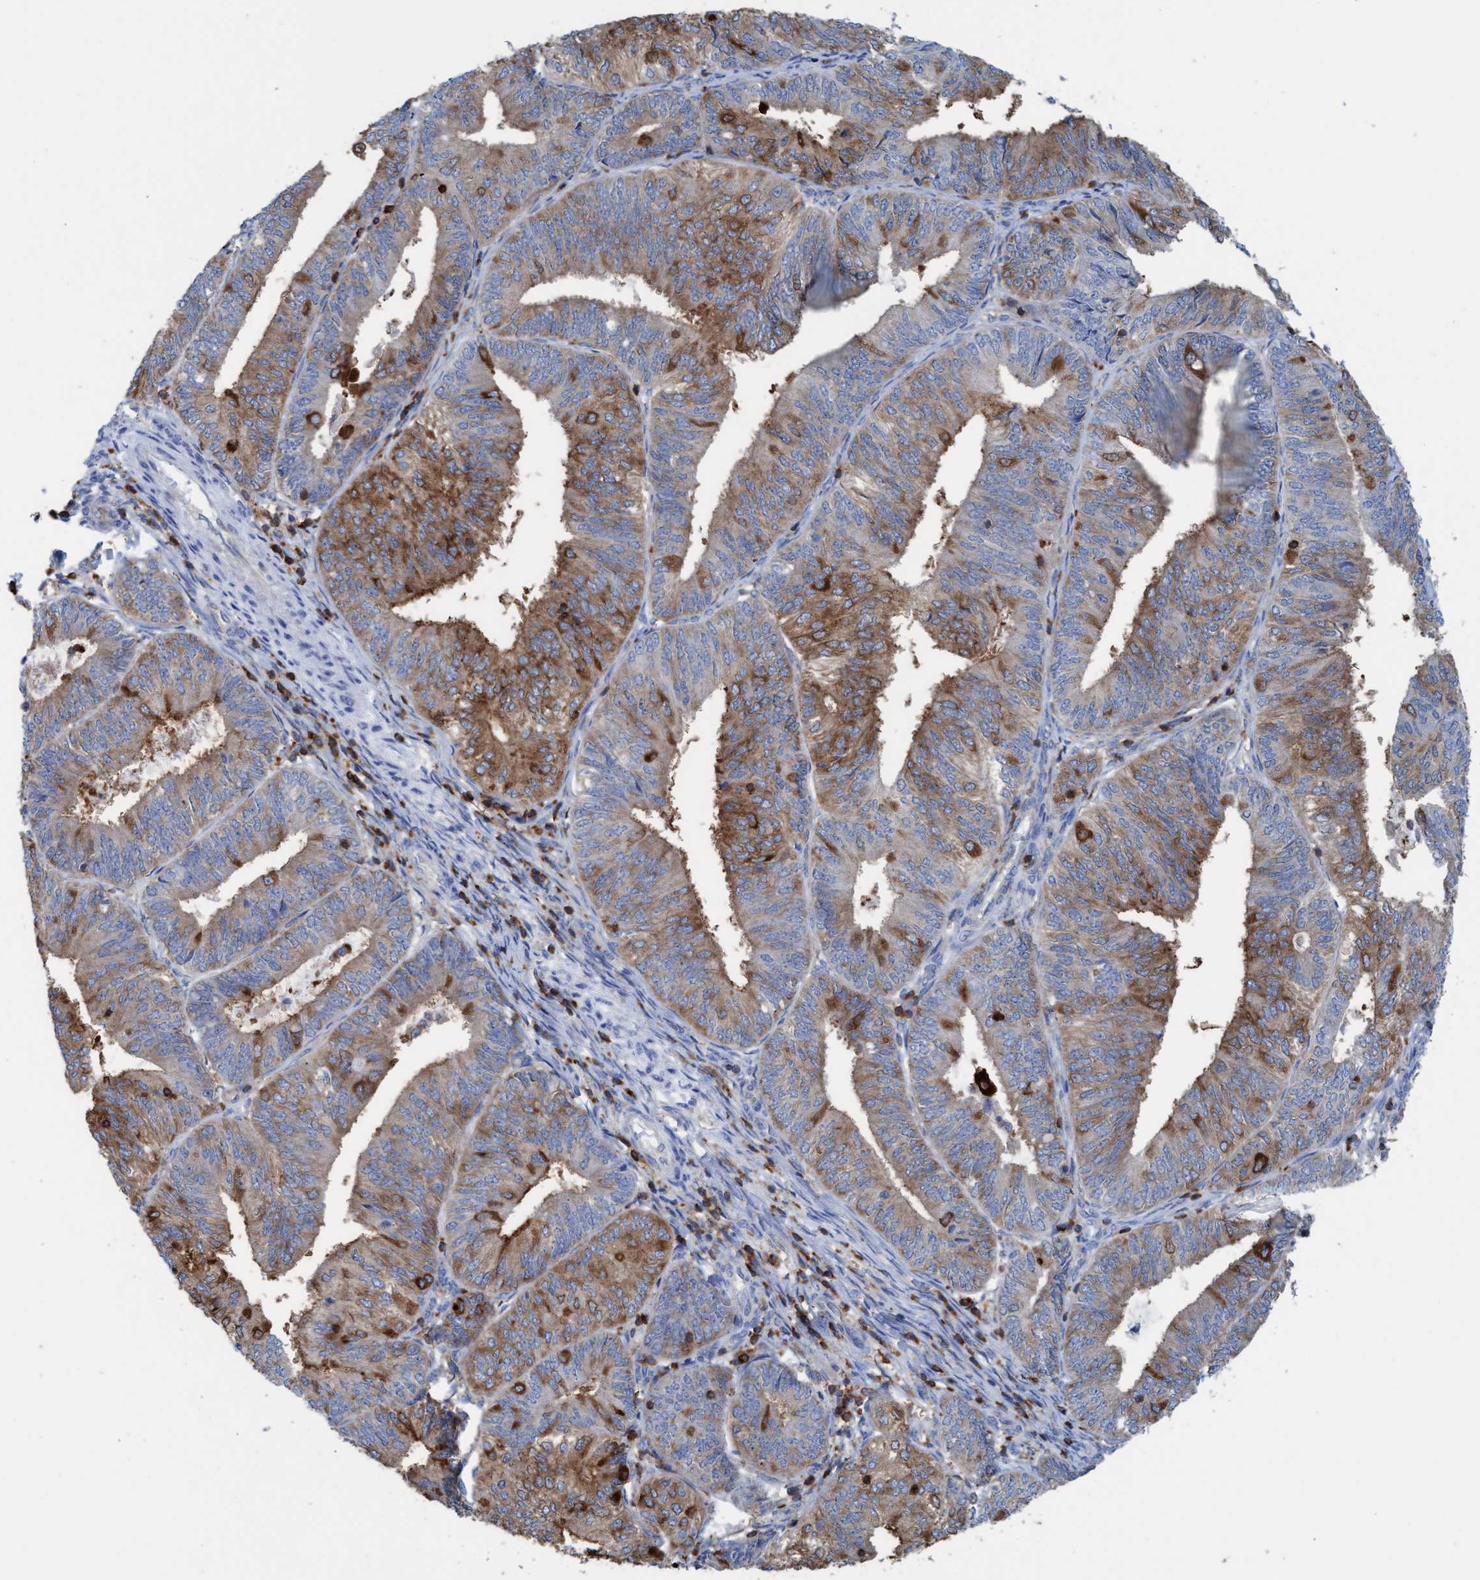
{"staining": {"intensity": "moderate", "quantity": "25%-75%", "location": "cytoplasmic/membranous"}, "tissue": "endometrial cancer", "cell_type": "Tumor cells", "image_type": "cancer", "snomed": [{"axis": "morphology", "description": "Adenocarcinoma, NOS"}, {"axis": "topography", "description": "Endometrium"}], "caption": "DAB (3,3'-diaminobenzidine) immunohistochemical staining of human endometrial cancer (adenocarcinoma) exhibits moderate cytoplasmic/membranous protein positivity in approximately 25%-75% of tumor cells. (DAB (3,3'-diaminobenzidine) IHC, brown staining for protein, blue staining for nuclei).", "gene": "EZR", "patient": {"sex": "female", "age": 58}}